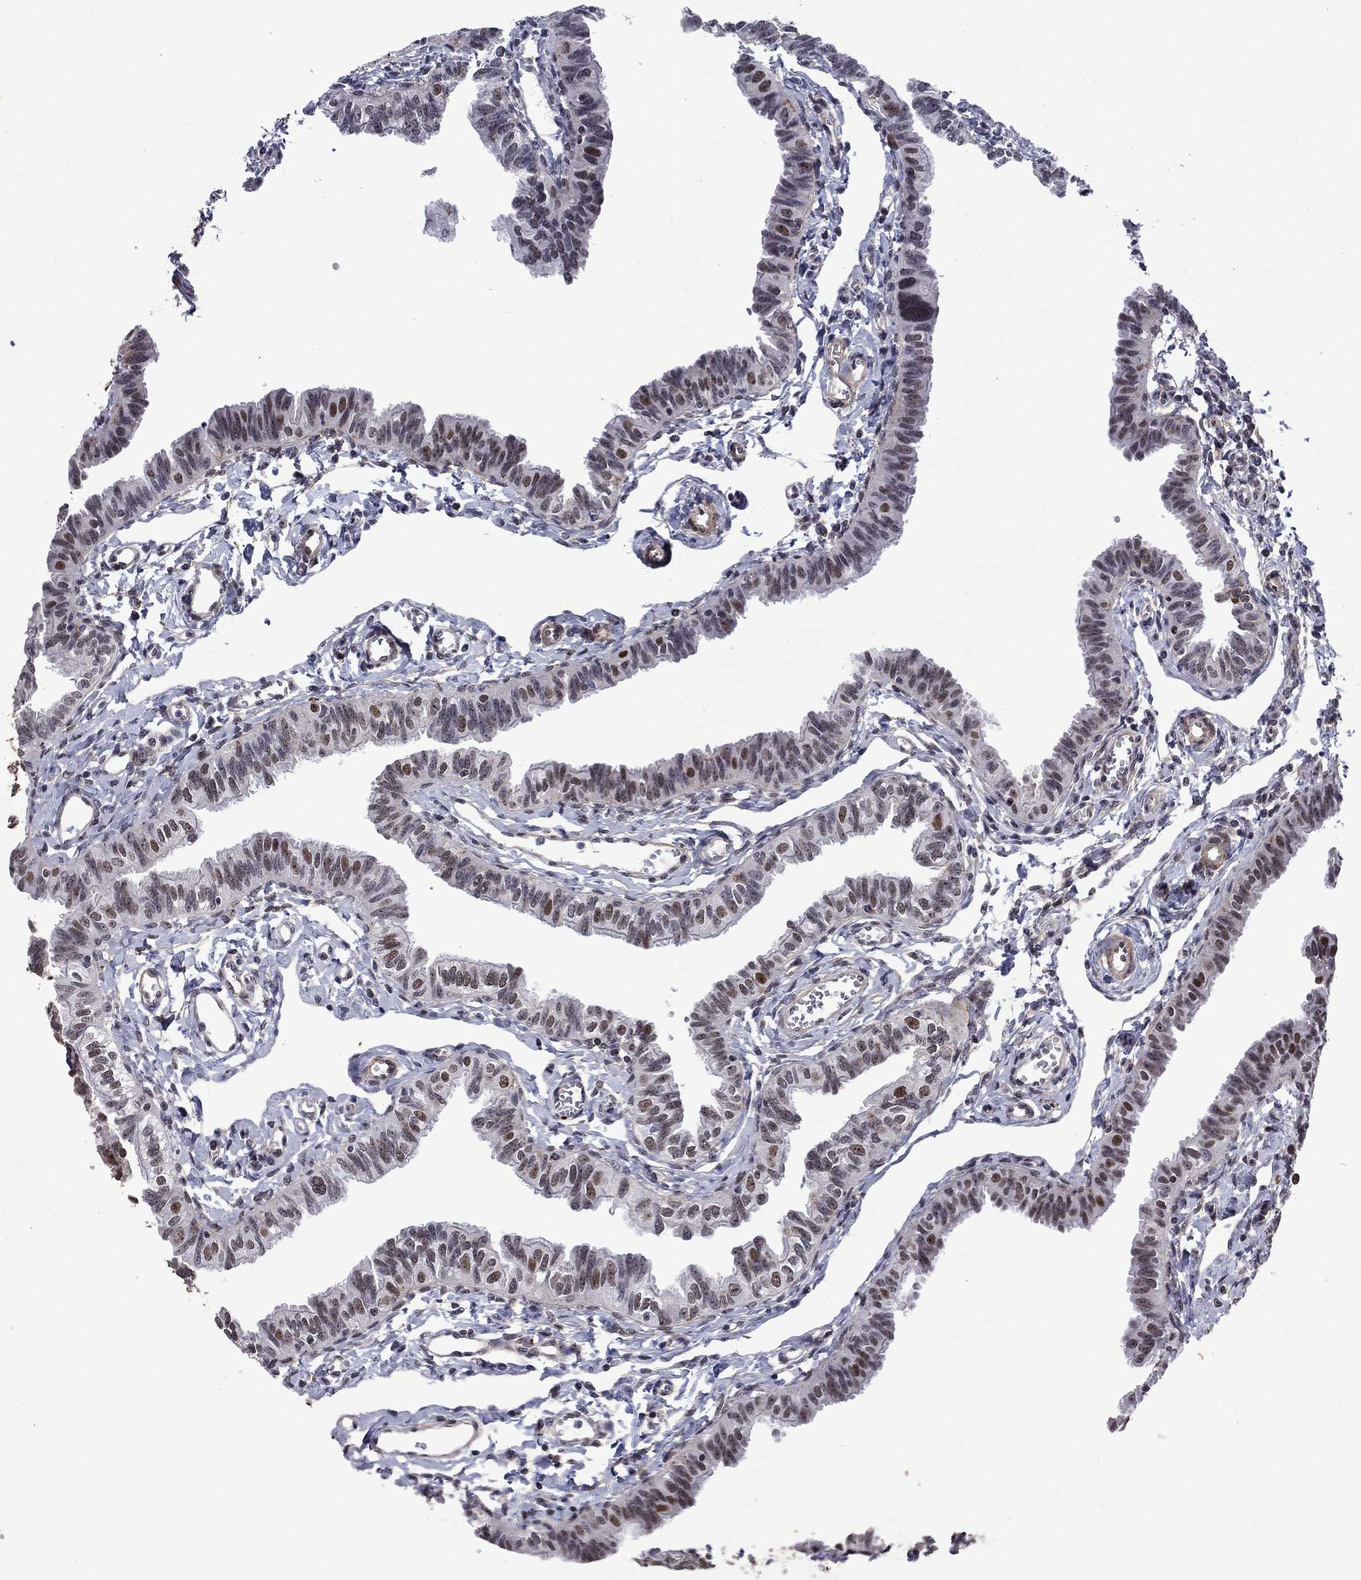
{"staining": {"intensity": "strong", "quantity": "25%-75%", "location": "nuclear"}, "tissue": "fallopian tube", "cell_type": "Glandular cells", "image_type": "normal", "snomed": [{"axis": "morphology", "description": "Normal tissue, NOS"}, {"axis": "topography", "description": "Fallopian tube"}], "caption": "Immunohistochemistry (IHC) micrograph of unremarkable fallopian tube: human fallopian tube stained using immunohistochemistry (IHC) reveals high levels of strong protein expression localized specifically in the nuclear of glandular cells, appearing as a nuclear brown color.", "gene": "SURF2", "patient": {"sex": "female", "age": 54}}